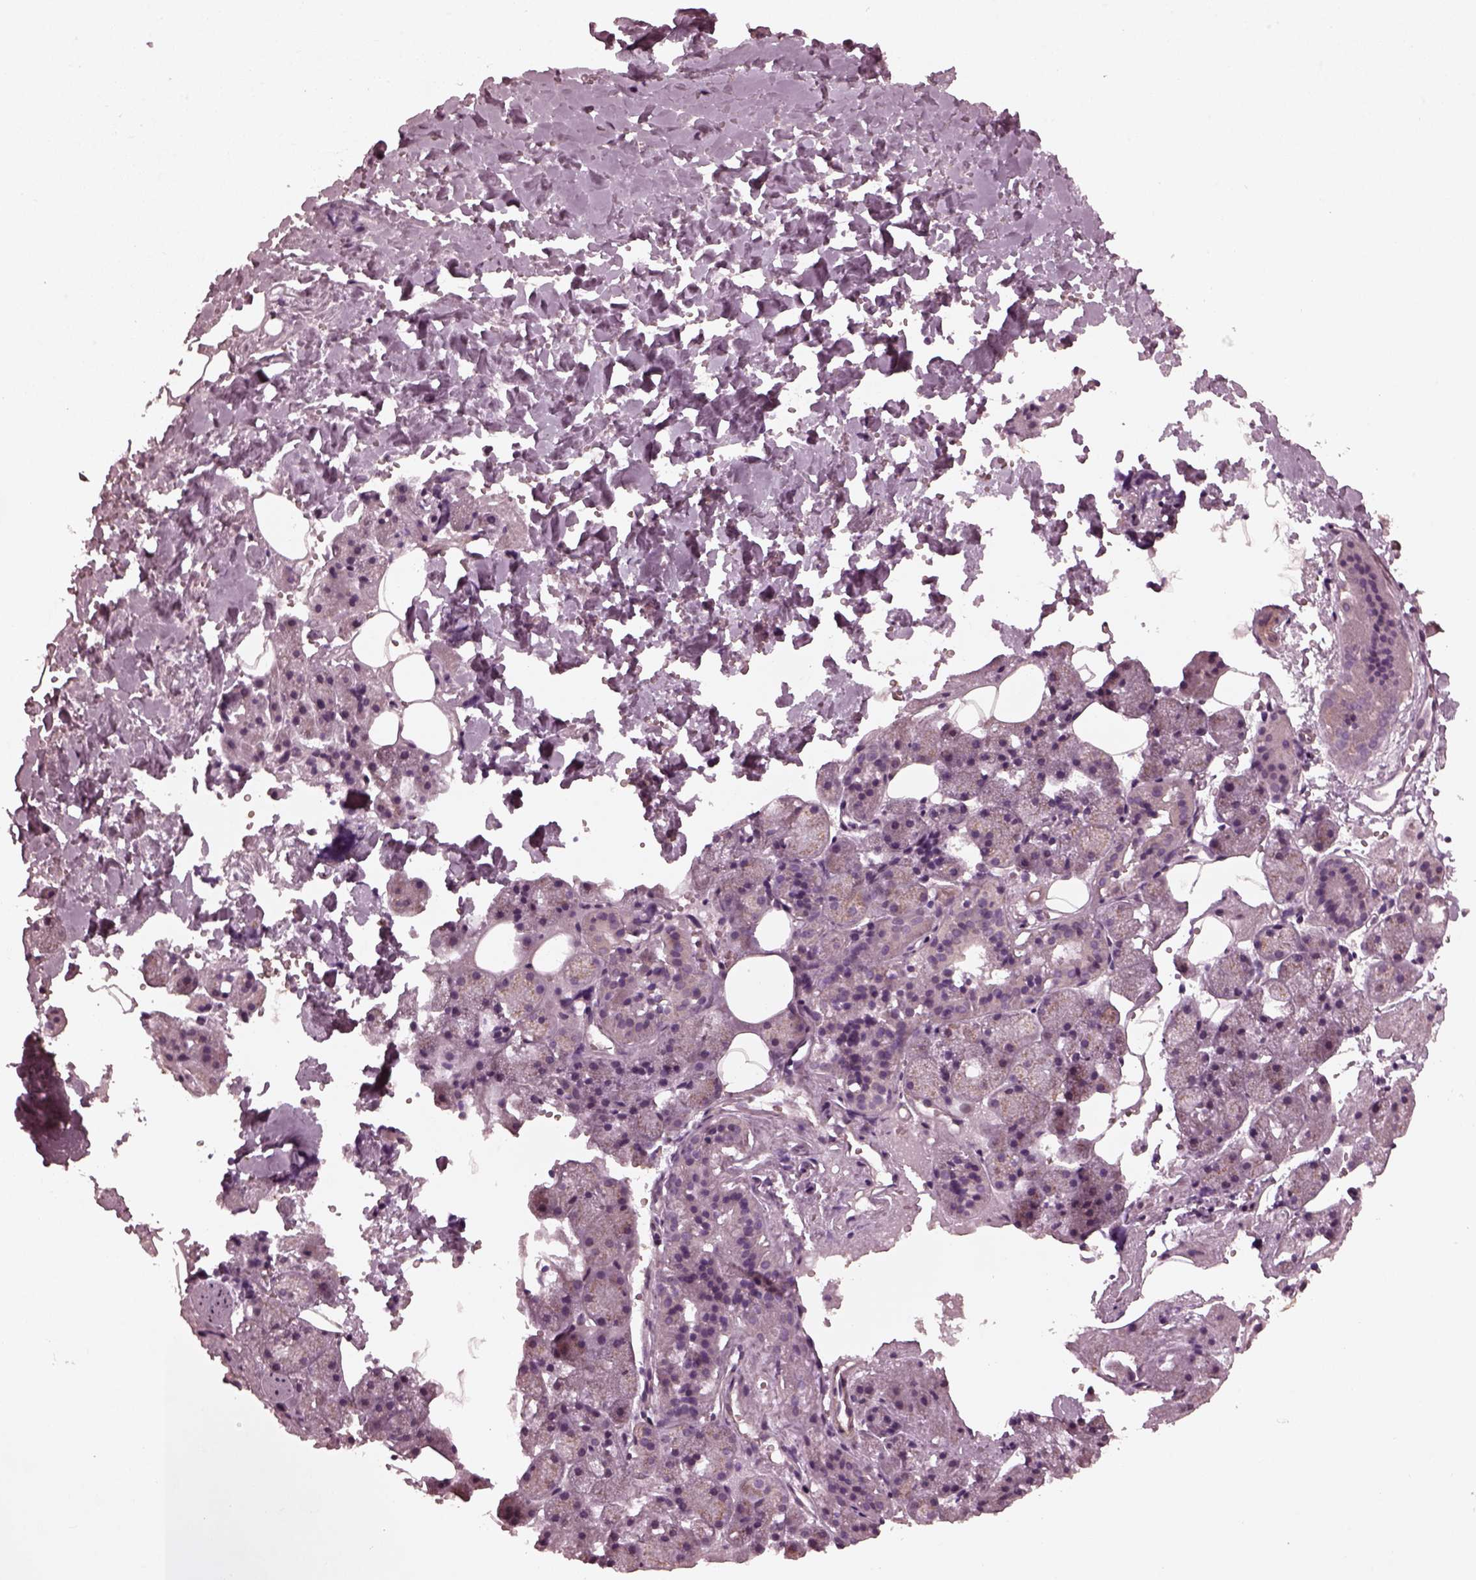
{"staining": {"intensity": "negative", "quantity": "none", "location": "none"}, "tissue": "salivary gland", "cell_type": "Glandular cells", "image_type": "normal", "snomed": [{"axis": "morphology", "description": "Normal tissue, NOS"}, {"axis": "topography", "description": "Salivary gland"}], "caption": "Glandular cells show no significant protein positivity in unremarkable salivary gland. (Stains: DAB immunohistochemistry (IHC) with hematoxylin counter stain, Microscopy: brightfield microscopy at high magnification).", "gene": "KIF6", "patient": {"sex": "male", "age": 38}}